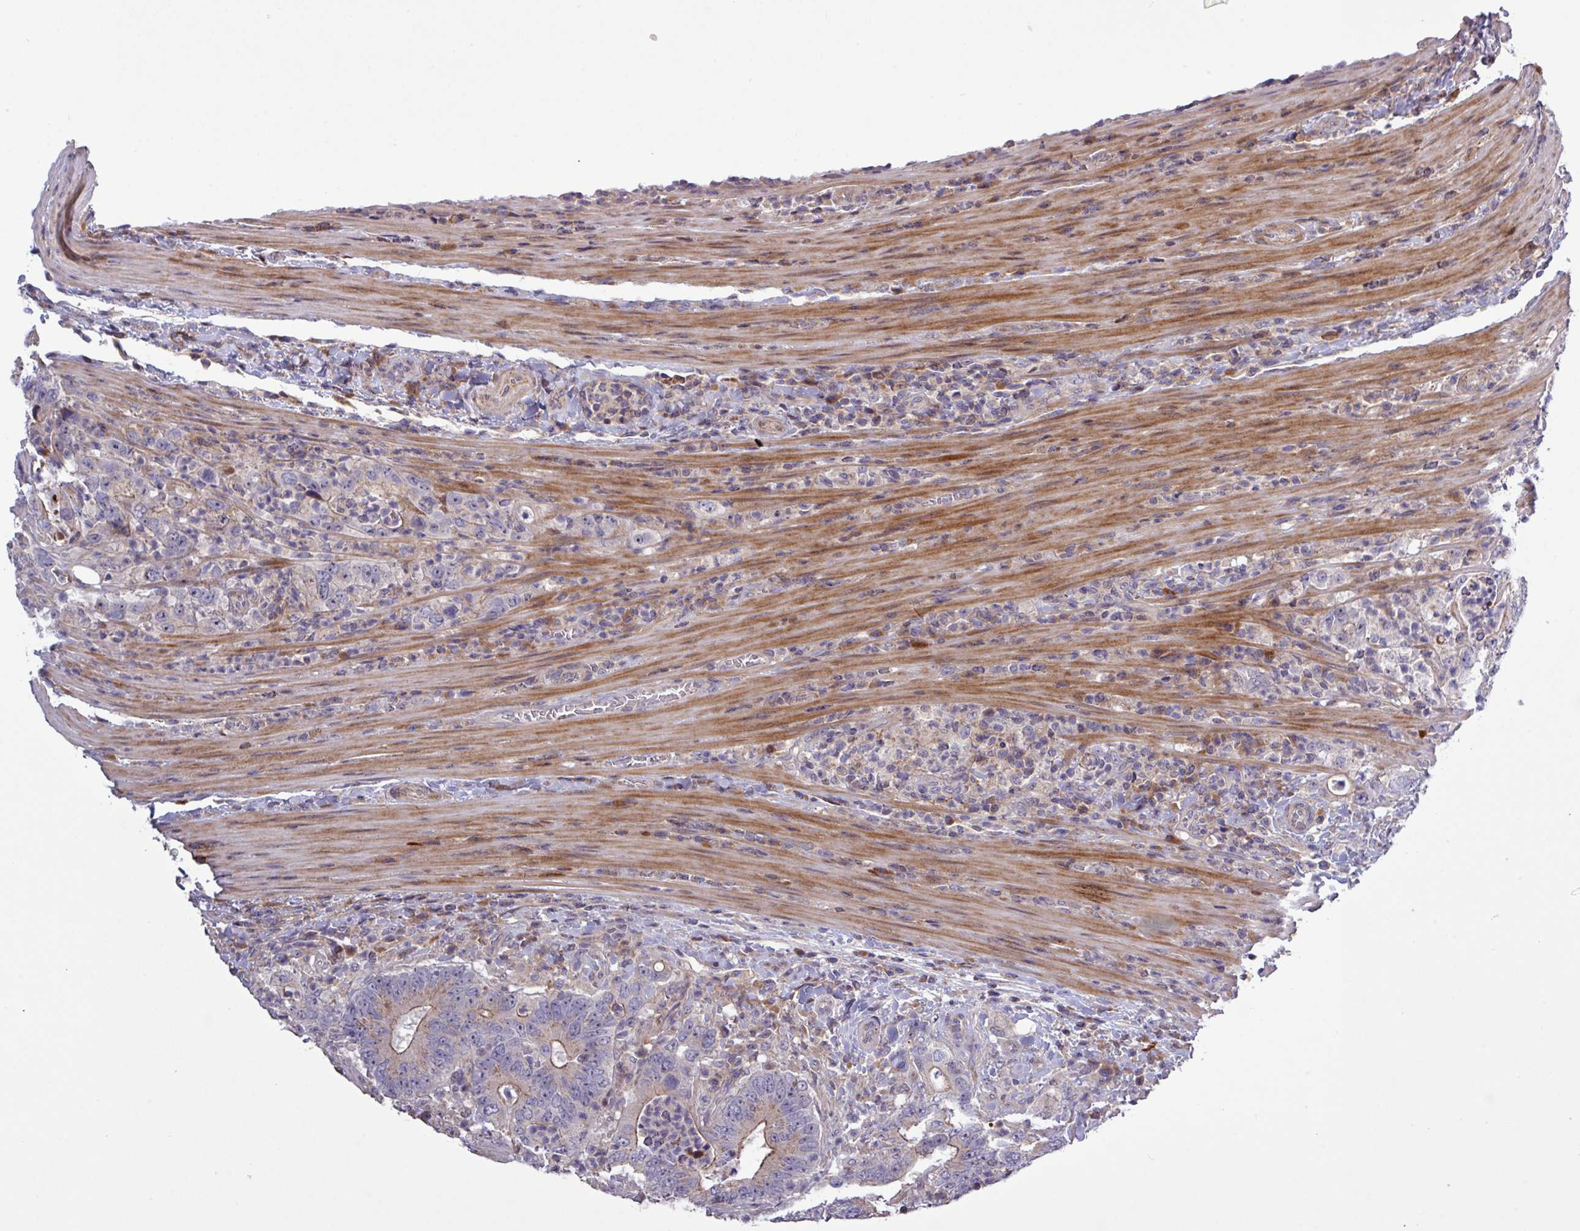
{"staining": {"intensity": "moderate", "quantity": "<25%", "location": "cytoplasmic/membranous"}, "tissue": "colorectal cancer", "cell_type": "Tumor cells", "image_type": "cancer", "snomed": [{"axis": "morphology", "description": "Adenocarcinoma, NOS"}, {"axis": "topography", "description": "Colon"}], "caption": "Protein expression analysis of human adenocarcinoma (colorectal) reveals moderate cytoplasmic/membranous expression in about <25% of tumor cells. (Brightfield microscopy of DAB IHC at high magnification).", "gene": "TNFSF12", "patient": {"sex": "female", "age": 75}}